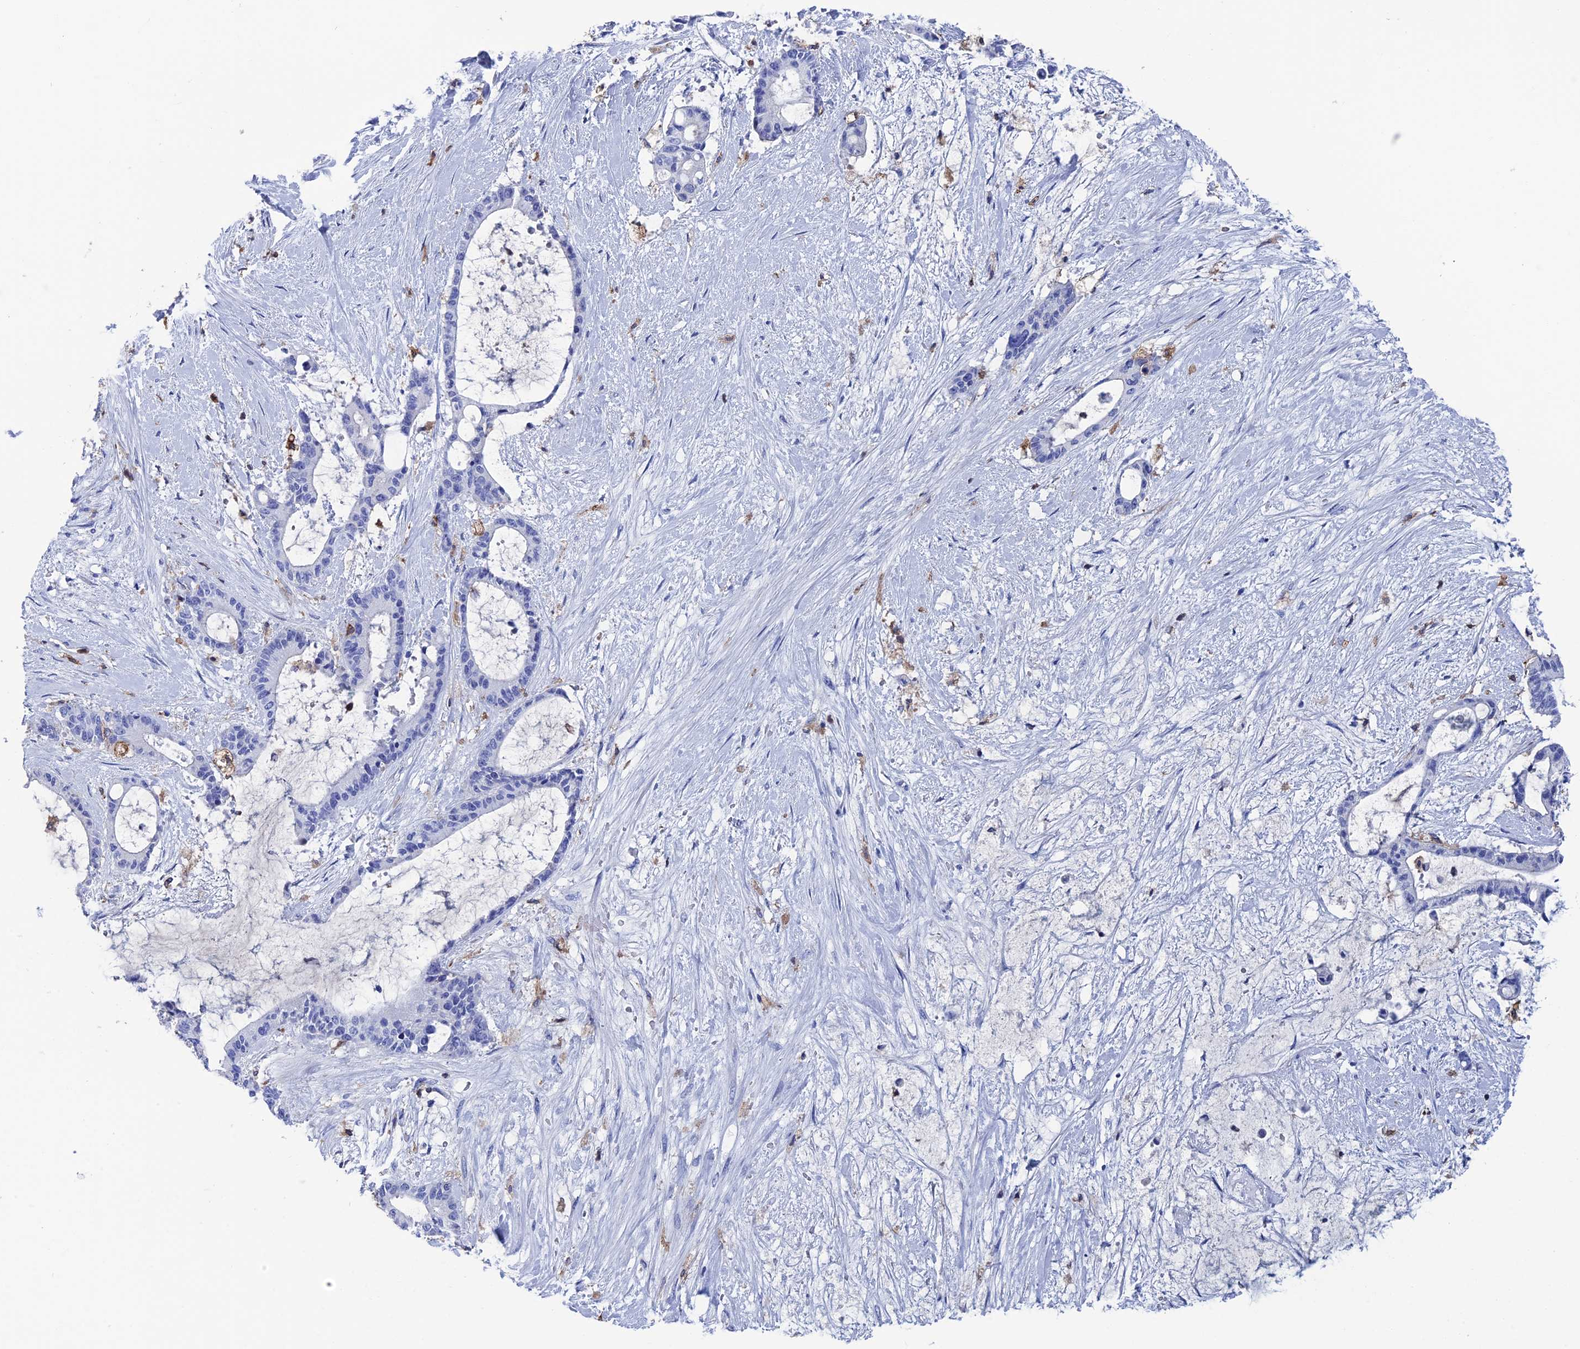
{"staining": {"intensity": "negative", "quantity": "none", "location": "none"}, "tissue": "liver cancer", "cell_type": "Tumor cells", "image_type": "cancer", "snomed": [{"axis": "morphology", "description": "Normal tissue, NOS"}, {"axis": "morphology", "description": "Cholangiocarcinoma"}, {"axis": "topography", "description": "Liver"}, {"axis": "topography", "description": "Peripheral nerve tissue"}], "caption": "Immunohistochemical staining of cholangiocarcinoma (liver) exhibits no significant expression in tumor cells.", "gene": "TYROBP", "patient": {"sex": "female", "age": 73}}